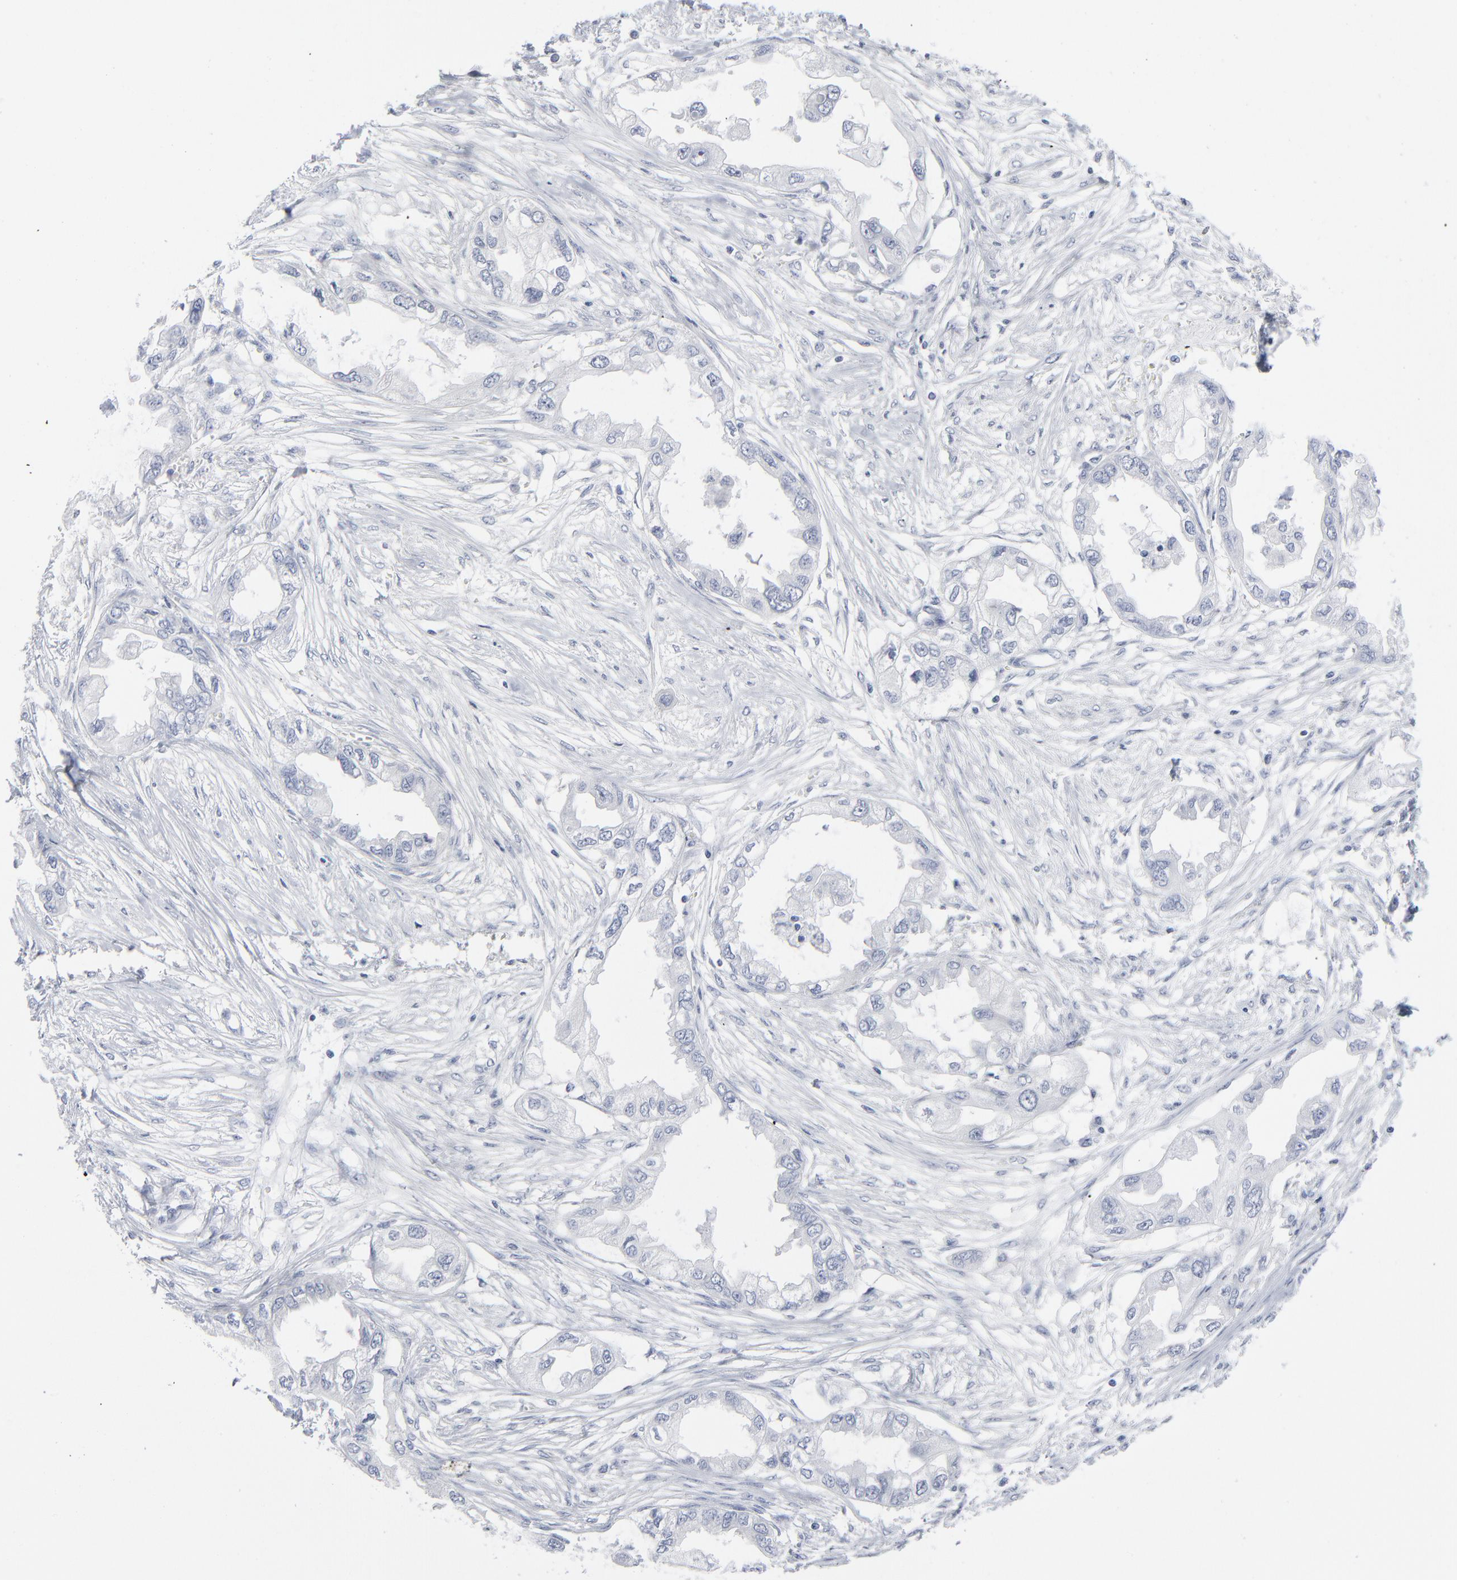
{"staining": {"intensity": "negative", "quantity": "none", "location": "none"}, "tissue": "endometrial cancer", "cell_type": "Tumor cells", "image_type": "cancer", "snomed": [{"axis": "morphology", "description": "Adenocarcinoma, NOS"}, {"axis": "topography", "description": "Endometrium"}], "caption": "A high-resolution photomicrograph shows immunohistochemistry staining of endometrial adenocarcinoma, which displays no significant positivity in tumor cells. (DAB (3,3'-diaminobenzidine) IHC visualized using brightfield microscopy, high magnification).", "gene": "PAGE1", "patient": {"sex": "female", "age": 67}}